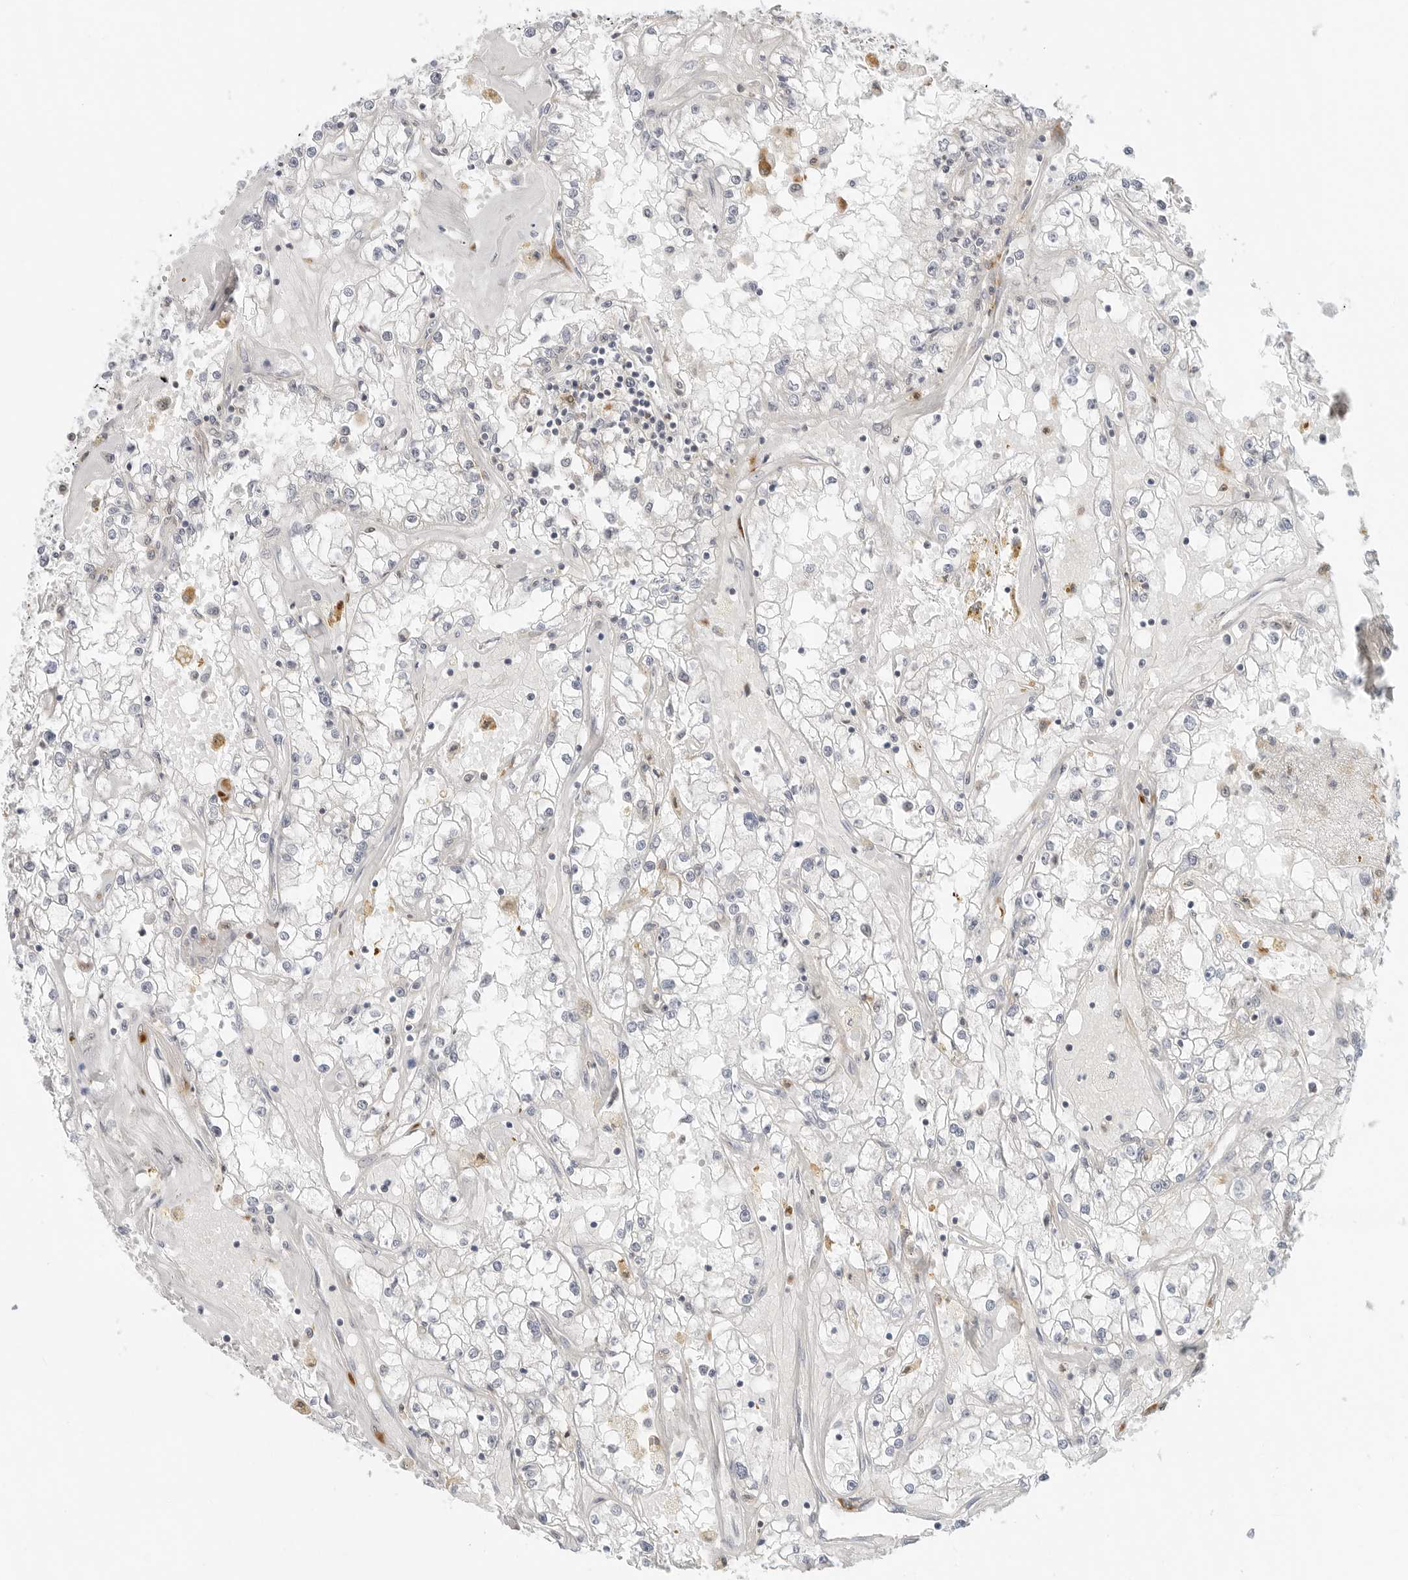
{"staining": {"intensity": "negative", "quantity": "none", "location": "none"}, "tissue": "renal cancer", "cell_type": "Tumor cells", "image_type": "cancer", "snomed": [{"axis": "morphology", "description": "Adenocarcinoma, NOS"}, {"axis": "topography", "description": "Kidney"}], "caption": "Immunohistochemistry photomicrograph of renal cancer (adenocarcinoma) stained for a protein (brown), which displays no staining in tumor cells.", "gene": "C1QTNF1", "patient": {"sex": "male", "age": 56}}